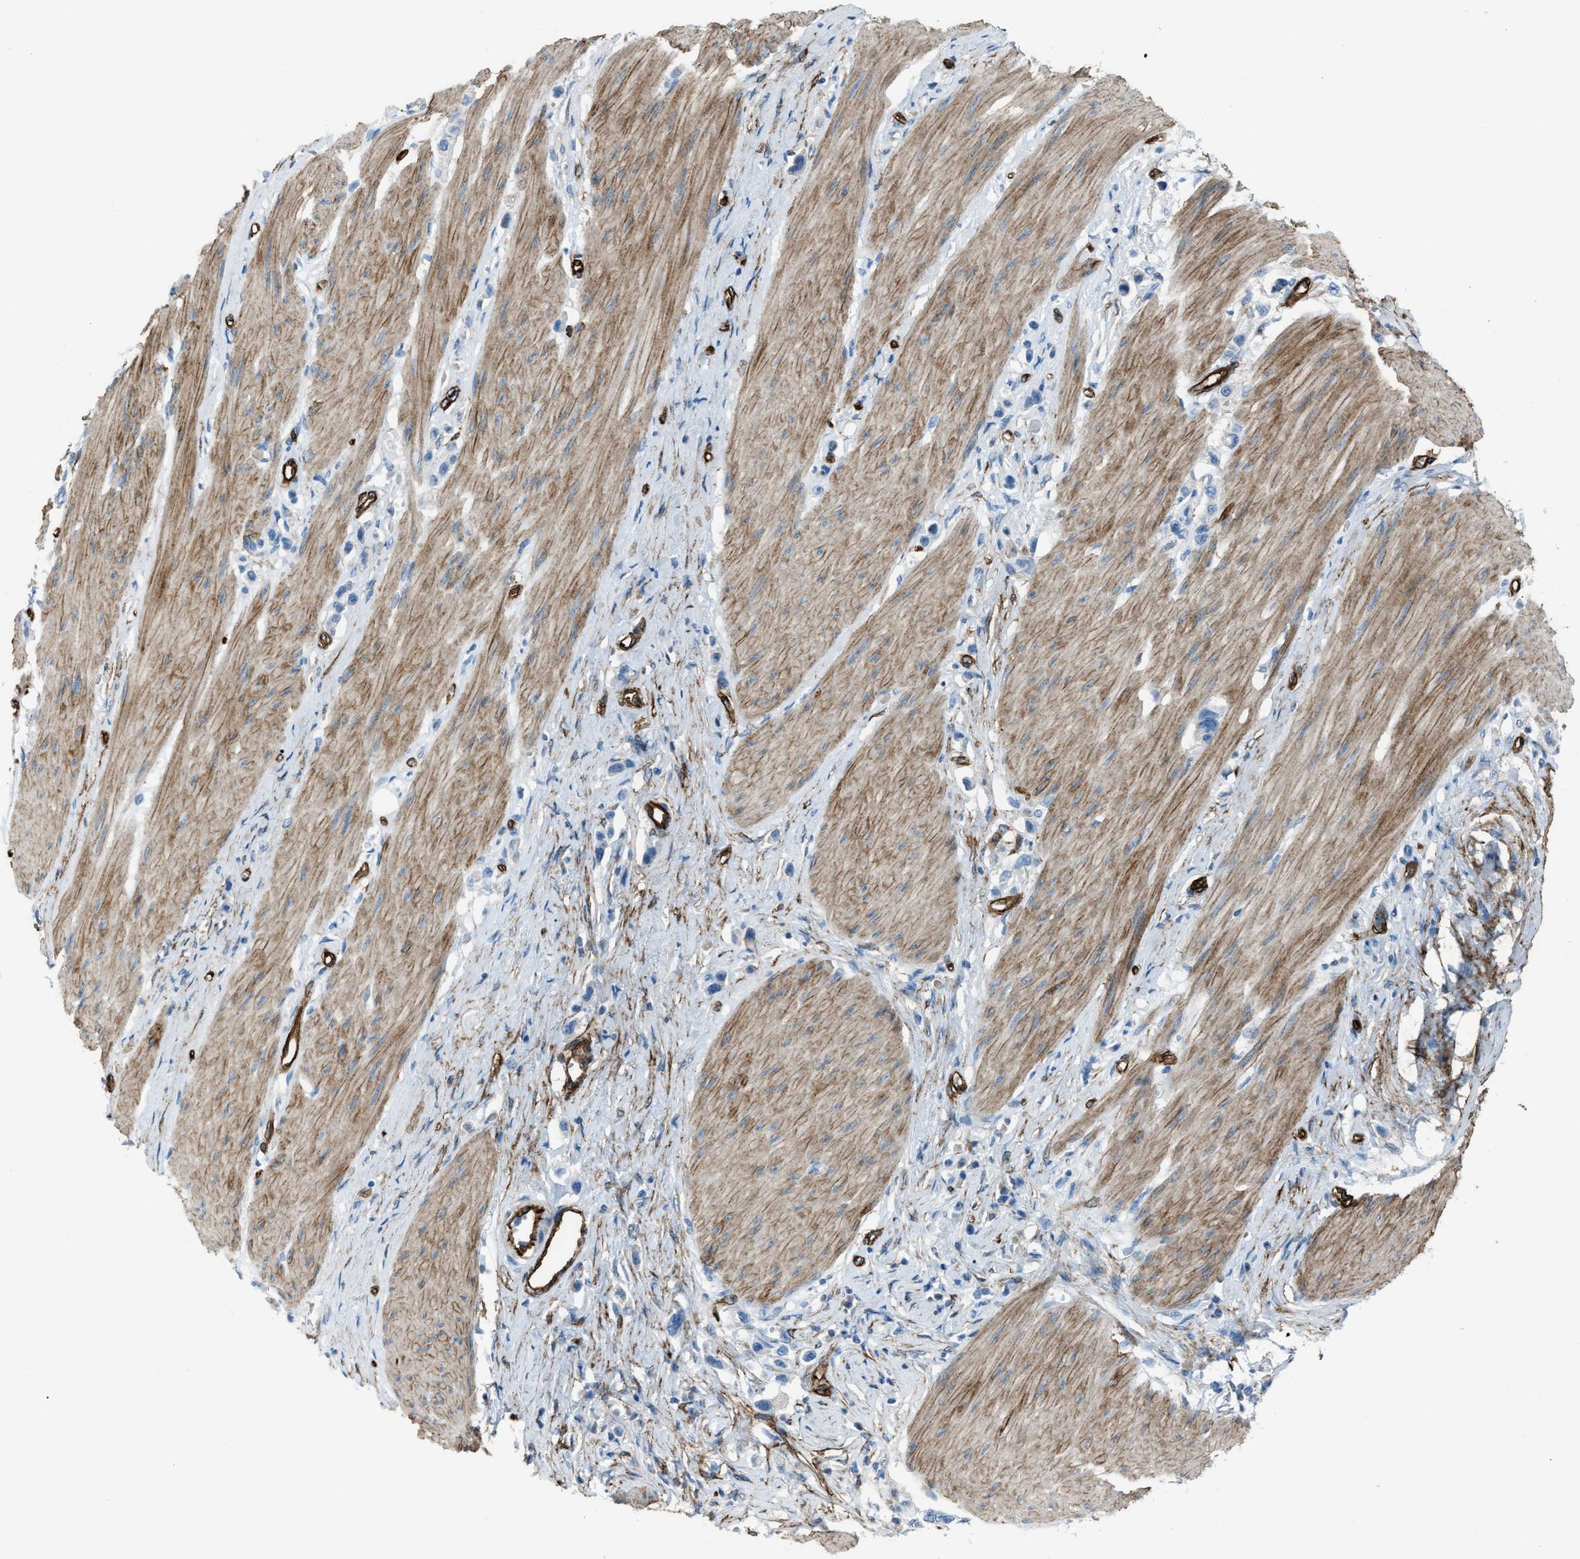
{"staining": {"intensity": "negative", "quantity": "none", "location": "none"}, "tissue": "stomach cancer", "cell_type": "Tumor cells", "image_type": "cancer", "snomed": [{"axis": "morphology", "description": "Adenocarcinoma, NOS"}, {"axis": "topography", "description": "Stomach"}], "caption": "Tumor cells show no significant staining in adenocarcinoma (stomach).", "gene": "SLC22A15", "patient": {"sex": "female", "age": 65}}